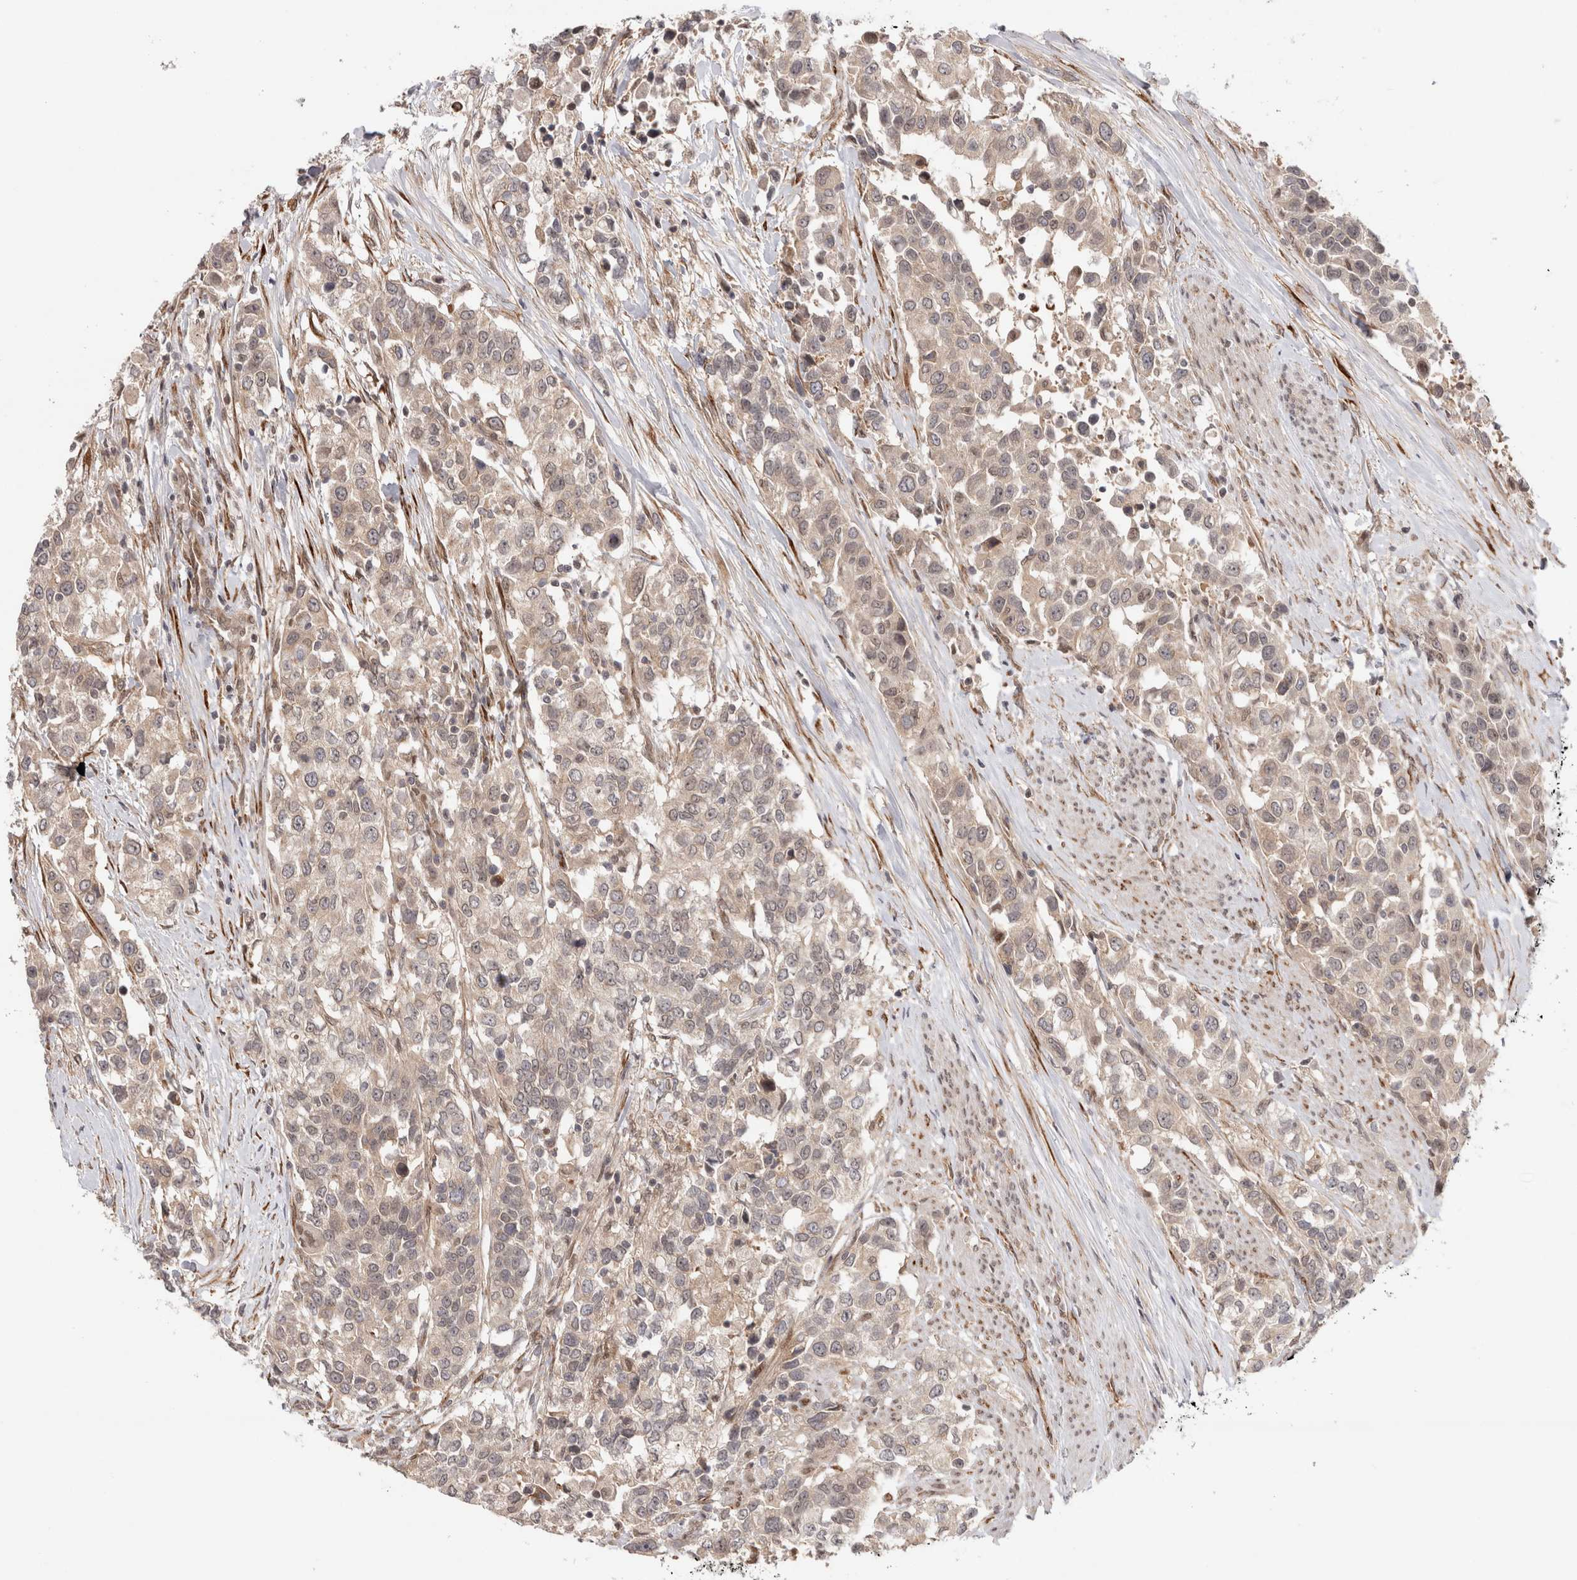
{"staining": {"intensity": "weak", "quantity": "25%-75%", "location": "cytoplasmic/membranous"}, "tissue": "urothelial cancer", "cell_type": "Tumor cells", "image_type": "cancer", "snomed": [{"axis": "morphology", "description": "Urothelial carcinoma, High grade"}, {"axis": "topography", "description": "Urinary bladder"}], "caption": "Human urothelial carcinoma (high-grade) stained for a protein (brown) shows weak cytoplasmic/membranous positive positivity in about 25%-75% of tumor cells.", "gene": "ZNF318", "patient": {"sex": "female", "age": 80}}